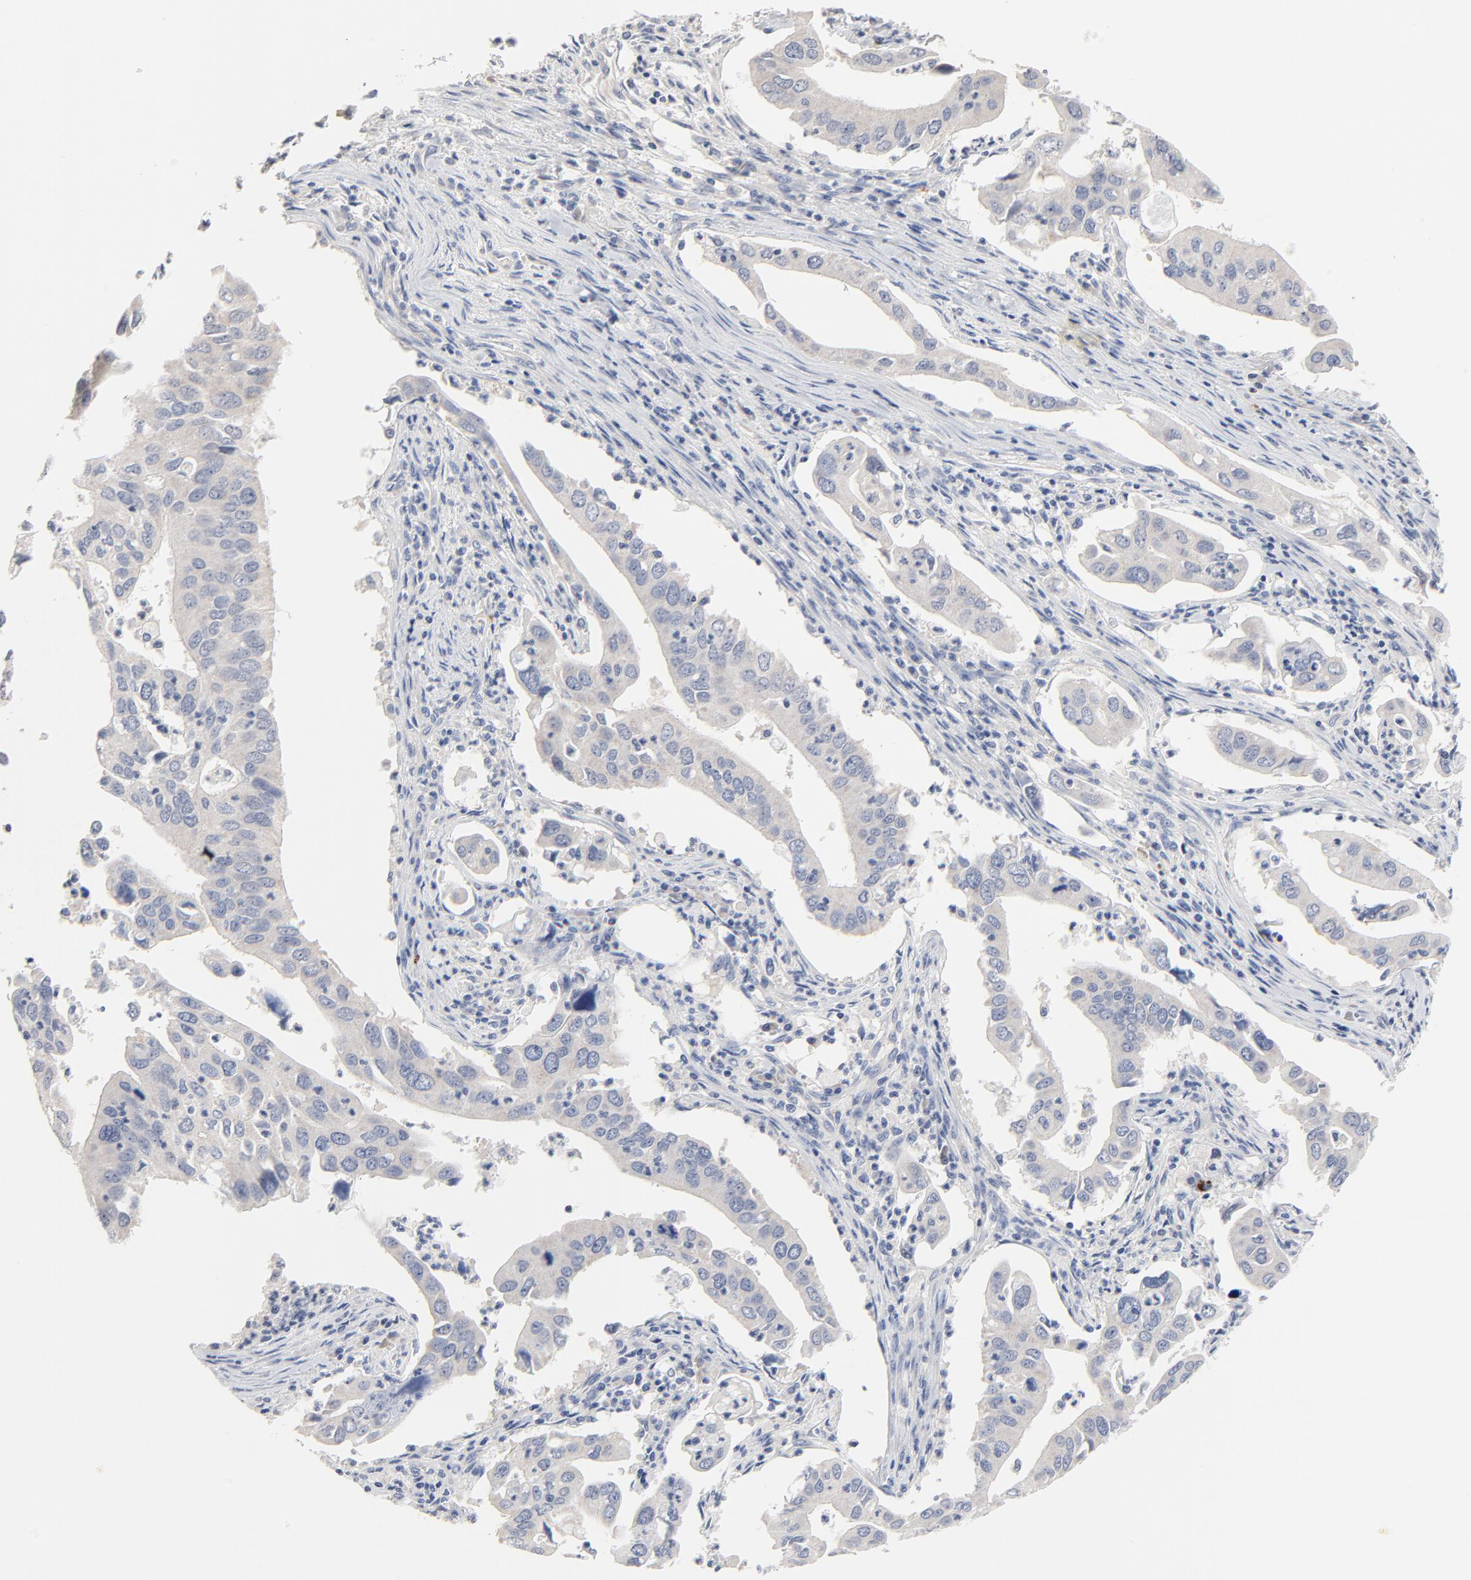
{"staining": {"intensity": "negative", "quantity": "none", "location": "none"}, "tissue": "lung cancer", "cell_type": "Tumor cells", "image_type": "cancer", "snomed": [{"axis": "morphology", "description": "Adenocarcinoma, NOS"}, {"axis": "topography", "description": "Lung"}], "caption": "Lung adenocarcinoma was stained to show a protein in brown. There is no significant staining in tumor cells.", "gene": "FBXL5", "patient": {"sex": "male", "age": 48}}